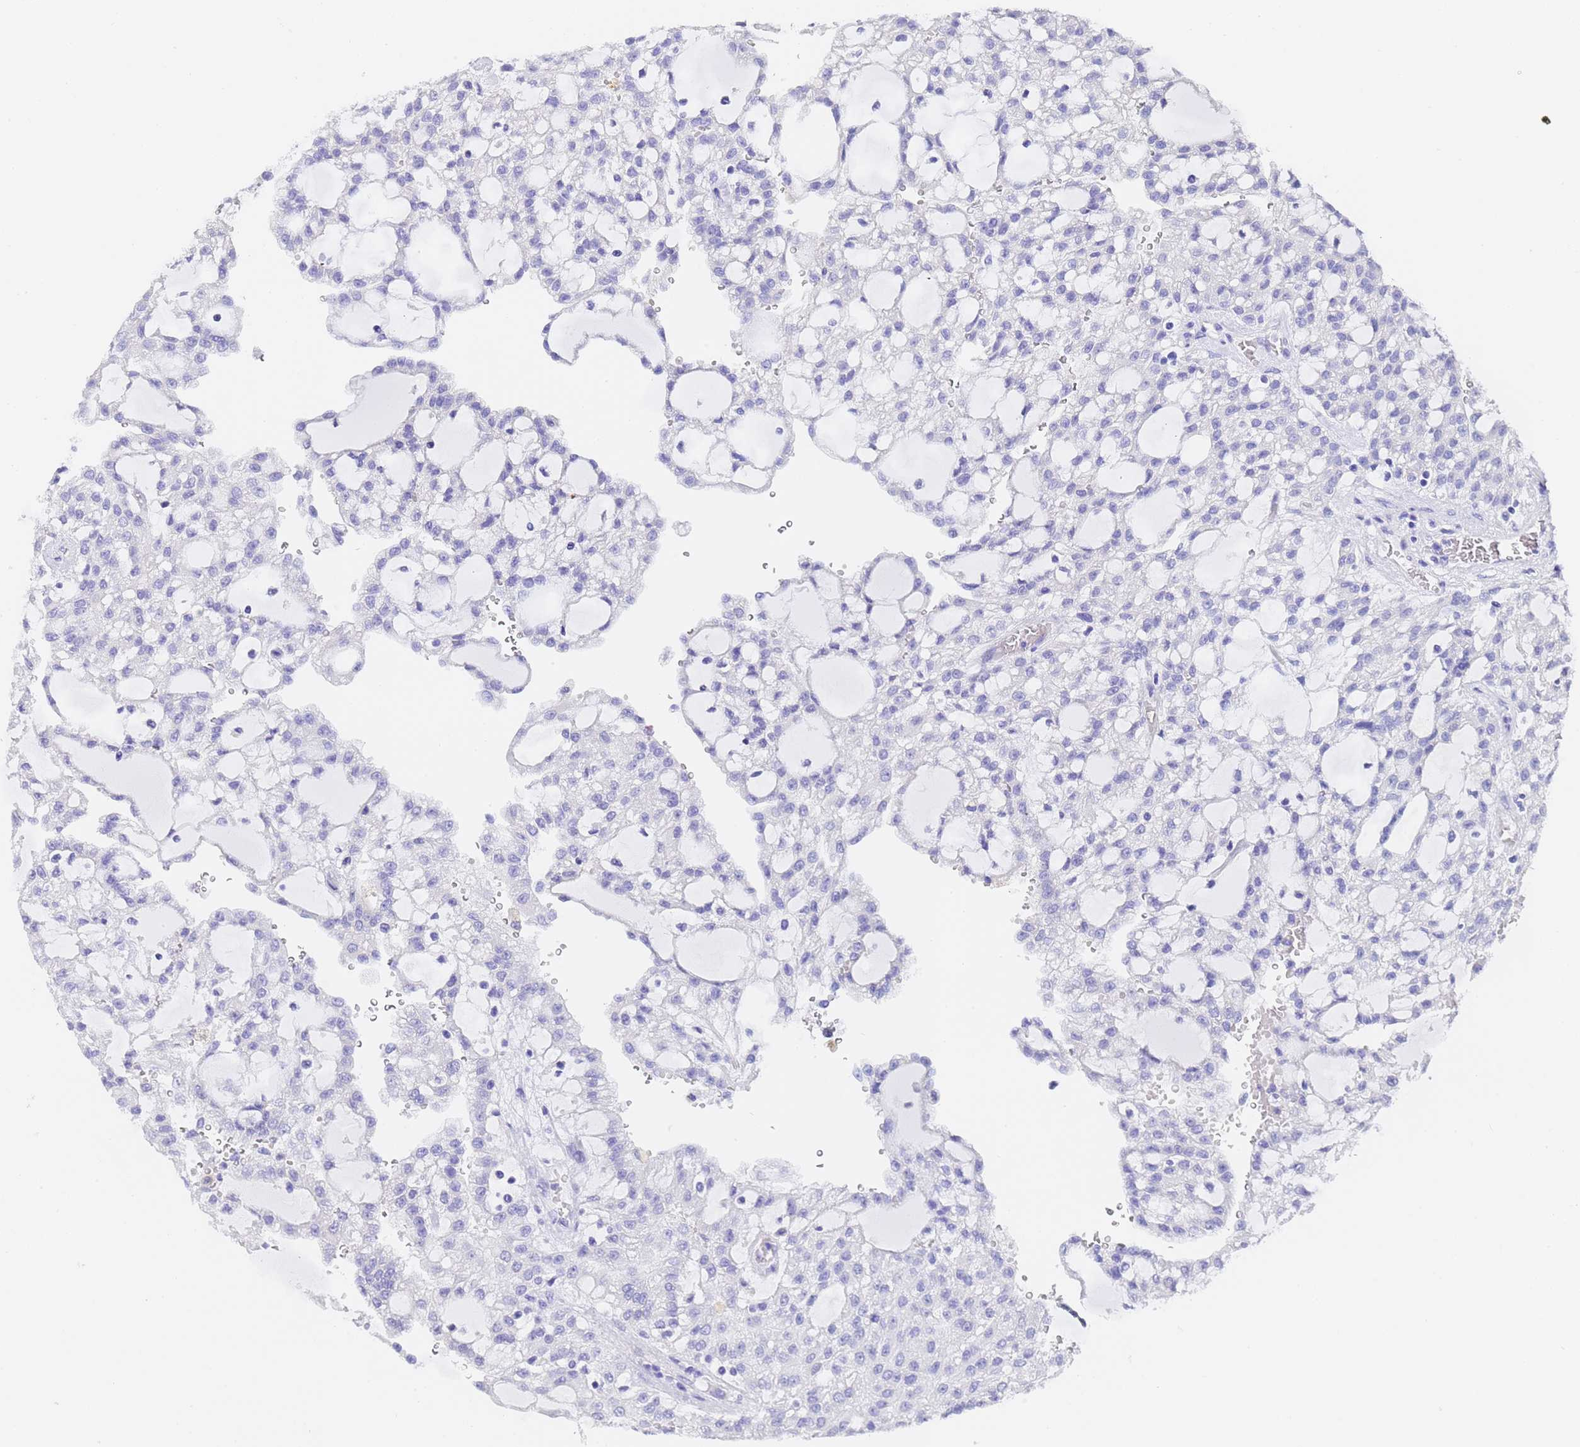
{"staining": {"intensity": "negative", "quantity": "none", "location": "none"}, "tissue": "renal cancer", "cell_type": "Tumor cells", "image_type": "cancer", "snomed": [{"axis": "morphology", "description": "Adenocarcinoma, NOS"}, {"axis": "topography", "description": "Kidney"}], "caption": "High power microscopy photomicrograph of an immunohistochemistry photomicrograph of renal cancer (adenocarcinoma), revealing no significant staining in tumor cells.", "gene": "GABRA1", "patient": {"sex": "male", "age": 63}}